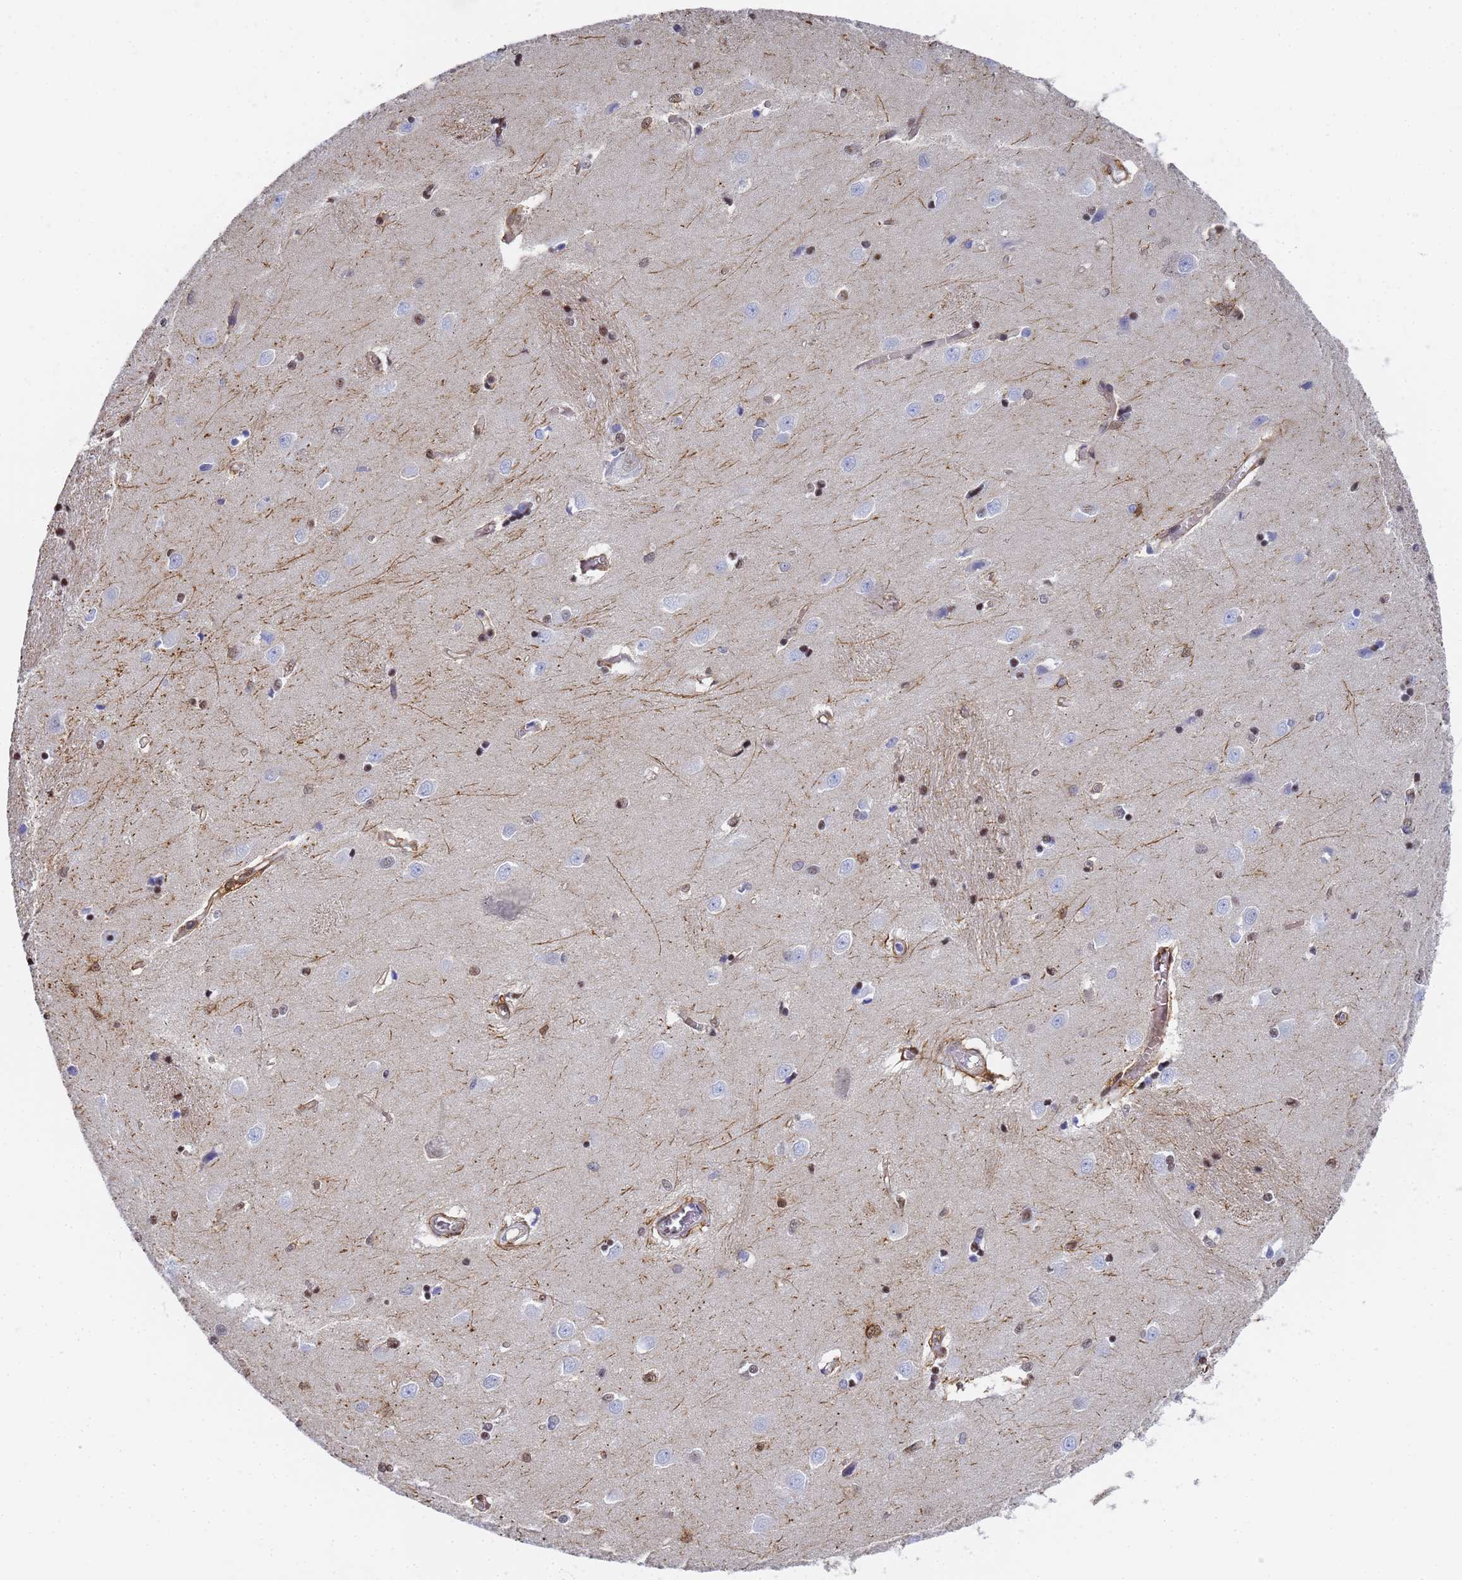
{"staining": {"intensity": "moderate", "quantity": "25%-75%", "location": "nuclear"}, "tissue": "caudate", "cell_type": "Glial cells", "image_type": "normal", "snomed": [{"axis": "morphology", "description": "Normal tissue, NOS"}, {"axis": "topography", "description": "Lateral ventricle wall"}], "caption": "The histopathology image exhibits immunohistochemical staining of normal caudate. There is moderate nuclear staining is appreciated in approximately 25%-75% of glial cells.", "gene": "PRRT4", "patient": {"sex": "male", "age": 37}}